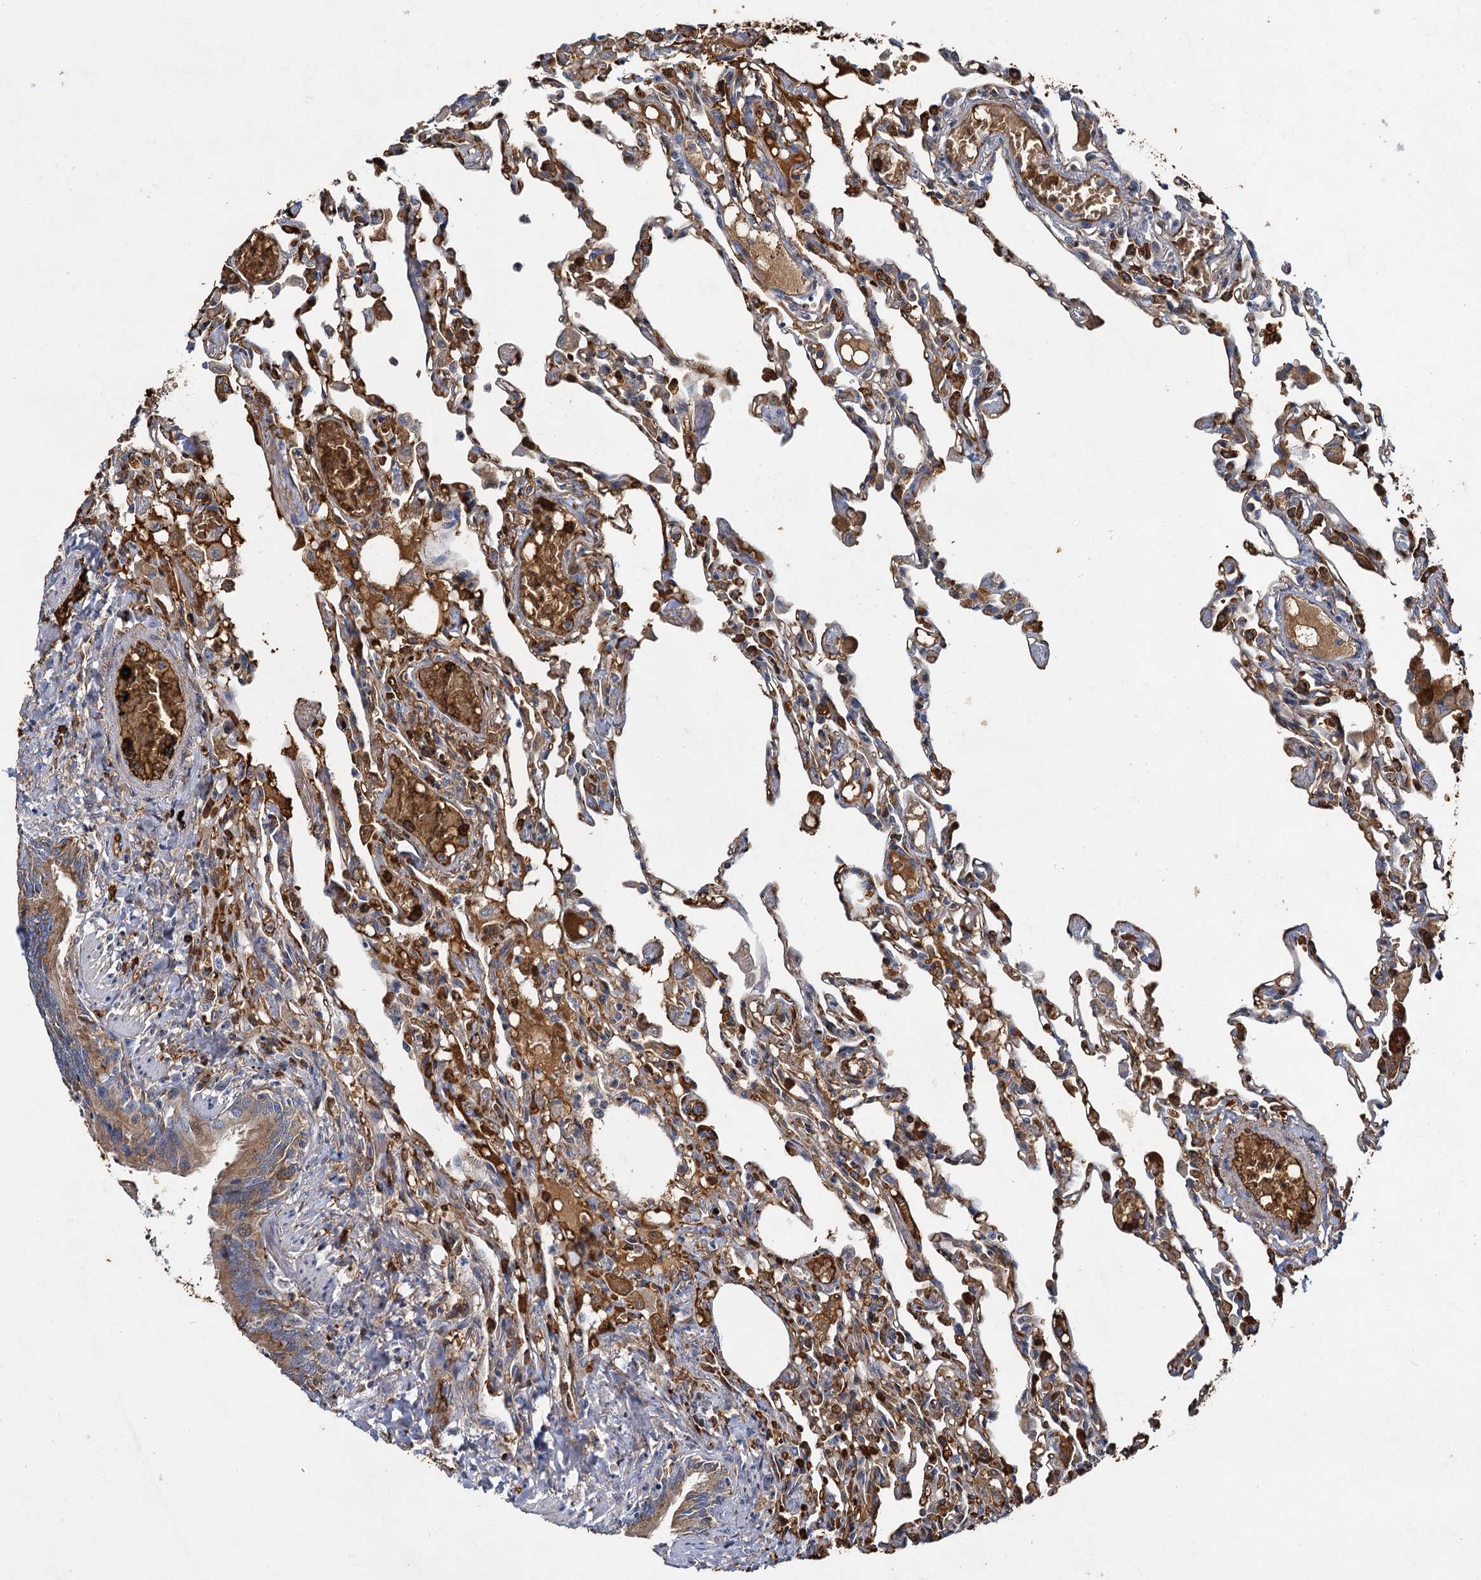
{"staining": {"intensity": "moderate", "quantity": "25%-75%", "location": "cytoplasmic/membranous"}, "tissue": "lung", "cell_type": "Alveolar cells", "image_type": "normal", "snomed": [{"axis": "morphology", "description": "Normal tissue, NOS"}, {"axis": "topography", "description": "Bronchus"}, {"axis": "topography", "description": "Lung"}], "caption": "This image reveals IHC staining of benign lung, with medium moderate cytoplasmic/membranous staining in about 25%-75% of alveolar cells.", "gene": "BCS1L", "patient": {"sex": "female", "age": 49}}